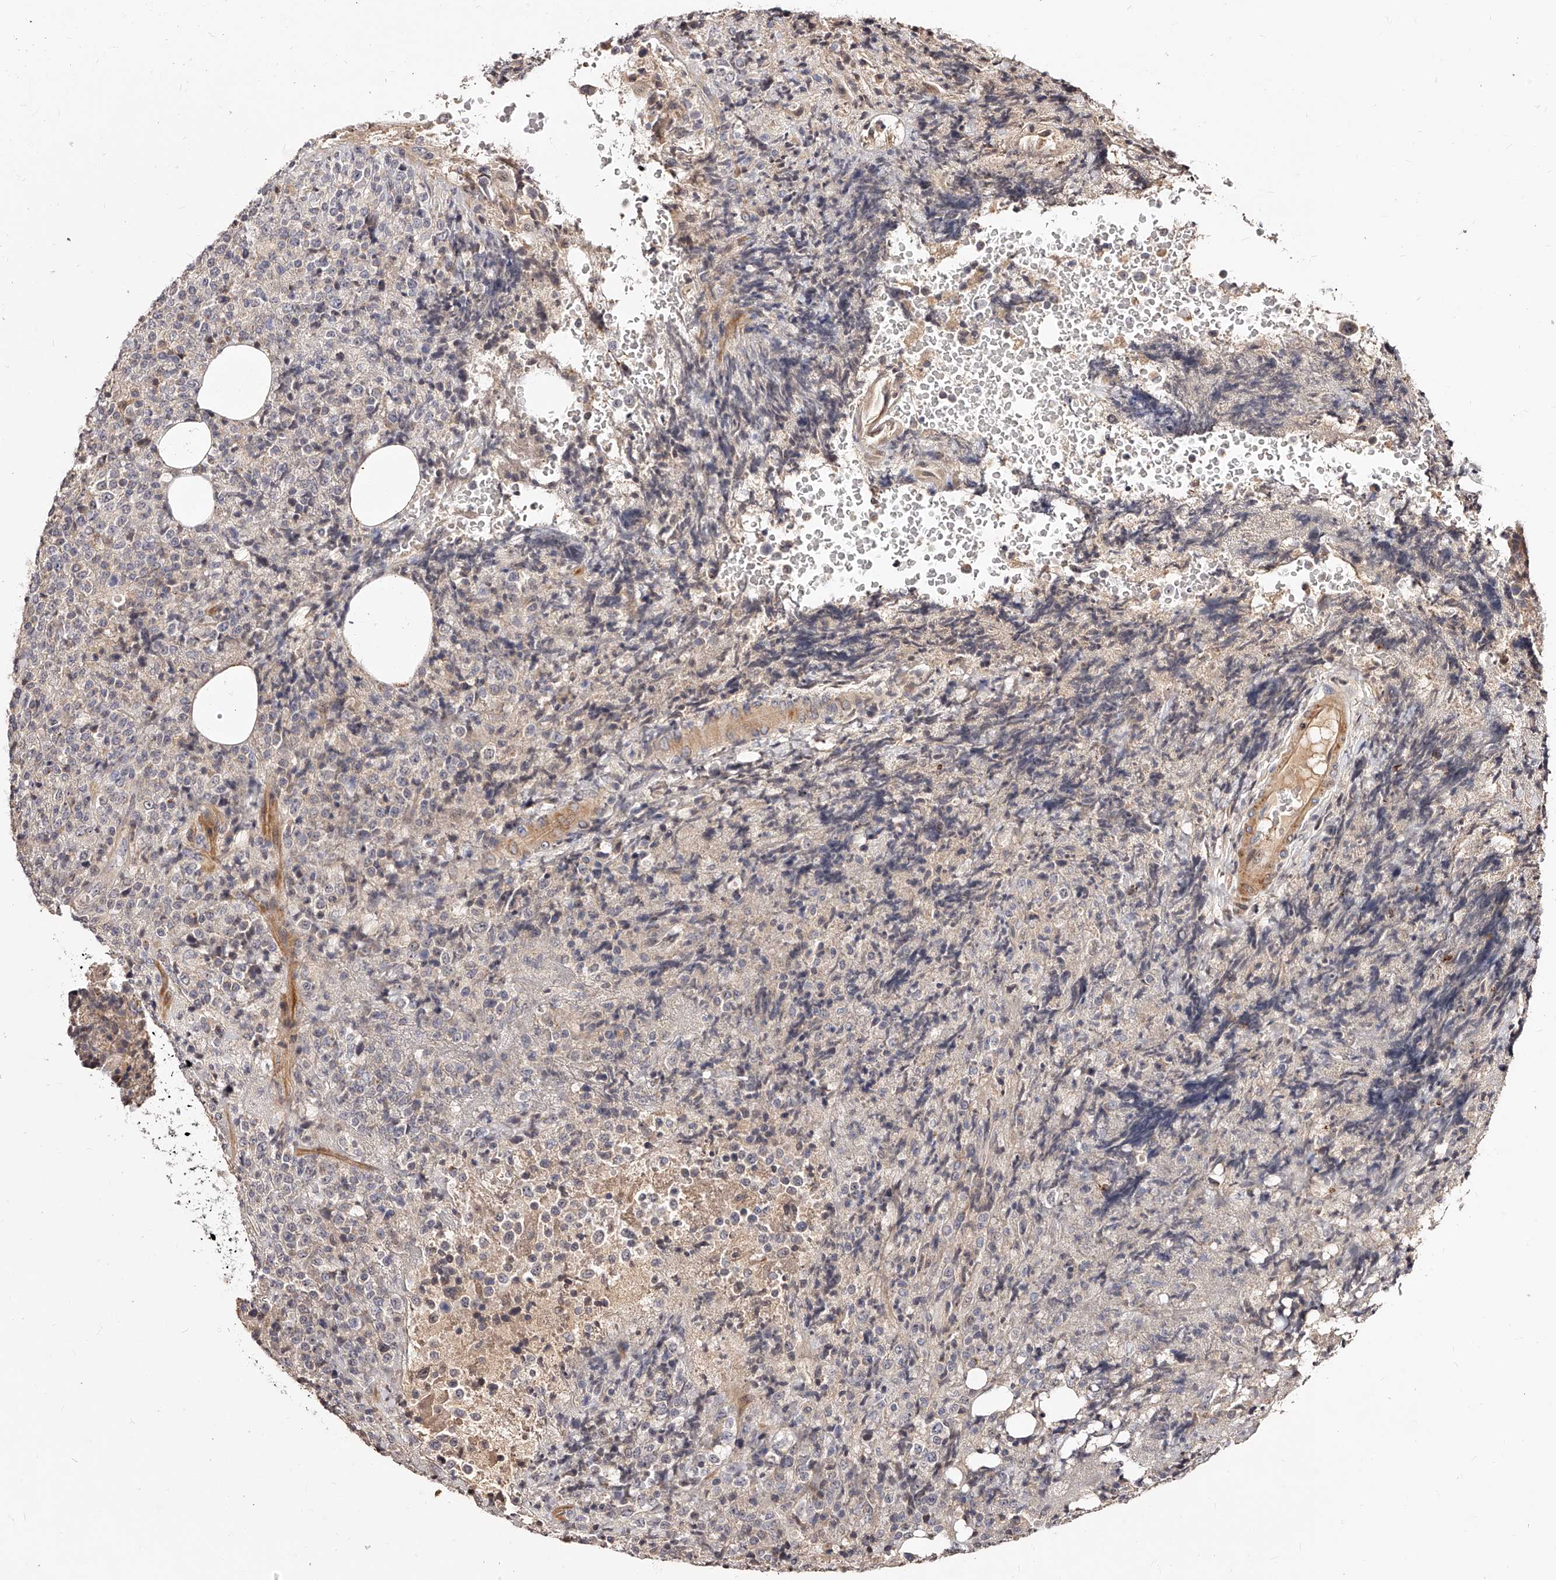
{"staining": {"intensity": "negative", "quantity": "none", "location": "none"}, "tissue": "lymphoma", "cell_type": "Tumor cells", "image_type": "cancer", "snomed": [{"axis": "morphology", "description": "Malignant lymphoma, non-Hodgkin's type, High grade"}, {"axis": "topography", "description": "Lymph node"}], "caption": "IHC micrograph of human lymphoma stained for a protein (brown), which displays no positivity in tumor cells.", "gene": "ZNF502", "patient": {"sex": "male", "age": 13}}